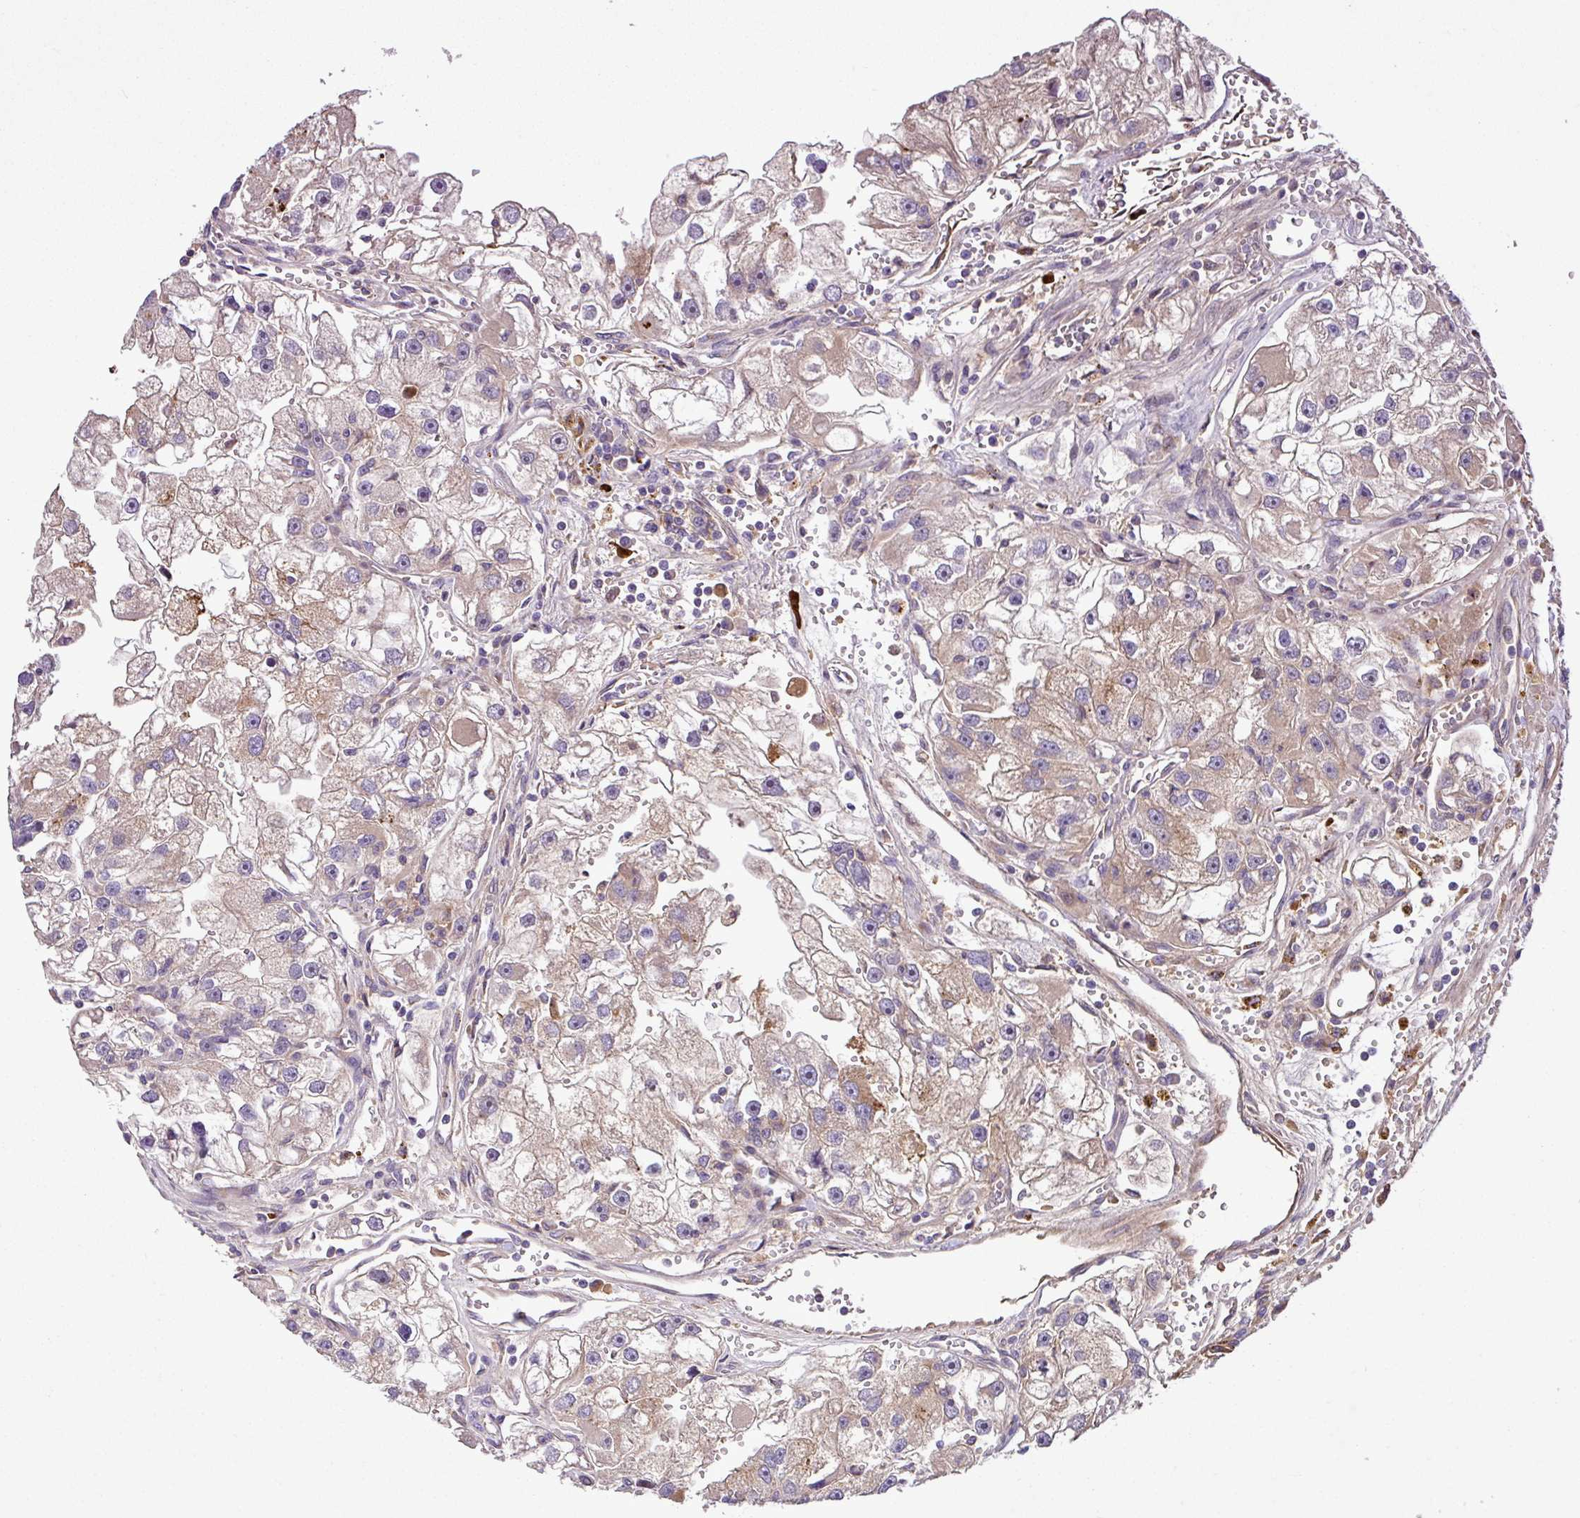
{"staining": {"intensity": "moderate", "quantity": "25%-75%", "location": "cytoplasmic/membranous"}, "tissue": "renal cancer", "cell_type": "Tumor cells", "image_type": "cancer", "snomed": [{"axis": "morphology", "description": "Adenocarcinoma, NOS"}, {"axis": "topography", "description": "Kidney"}], "caption": "High-magnification brightfield microscopy of adenocarcinoma (renal) stained with DAB (3,3'-diaminobenzidine) (brown) and counterstained with hematoxylin (blue). tumor cells exhibit moderate cytoplasmic/membranous positivity is present in about25%-75% of cells.", "gene": "ZNF266", "patient": {"sex": "male", "age": 63}}